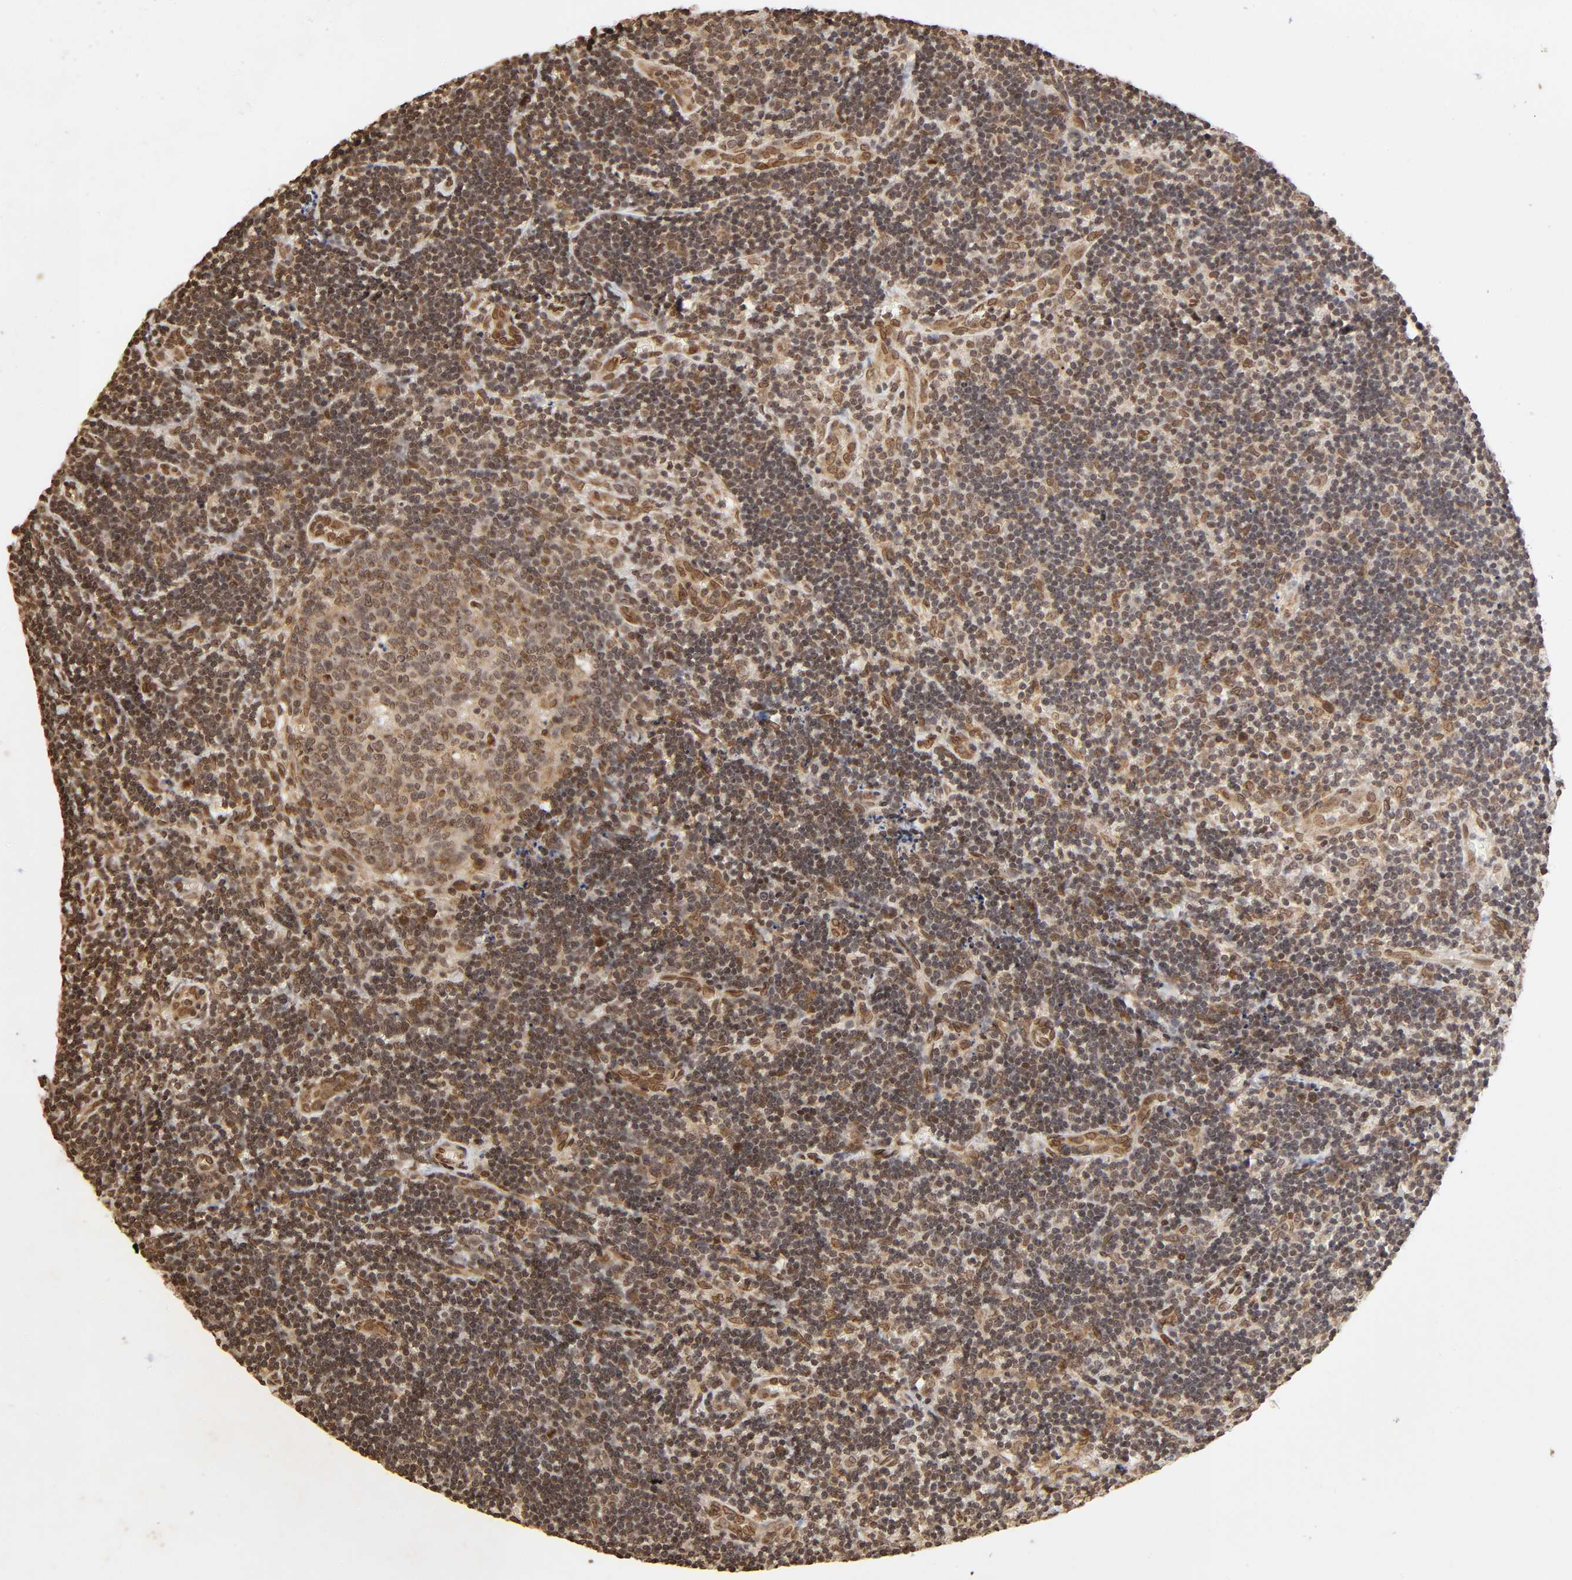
{"staining": {"intensity": "moderate", "quantity": "25%-75%", "location": "cytoplasmic/membranous,nuclear"}, "tissue": "lymph node", "cell_type": "Germinal center cells", "image_type": "normal", "snomed": [{"axis": "morphology", "description": "Normal tissue, NOS"}, {"axis": "topography", "description": "Lymph node"}, {"axis": "topography", "description": "Salivary gland"}], "caption": "Immunohistochemistry (DAB) staining of unremarkable lymph node exhibits moderate cytoplasmic/membranous,nuclear protein positivity in approximately 25%-75% of germinal center cells.", "gene": "MLLT6", "patient": {"sex": "male", "age": 8}}